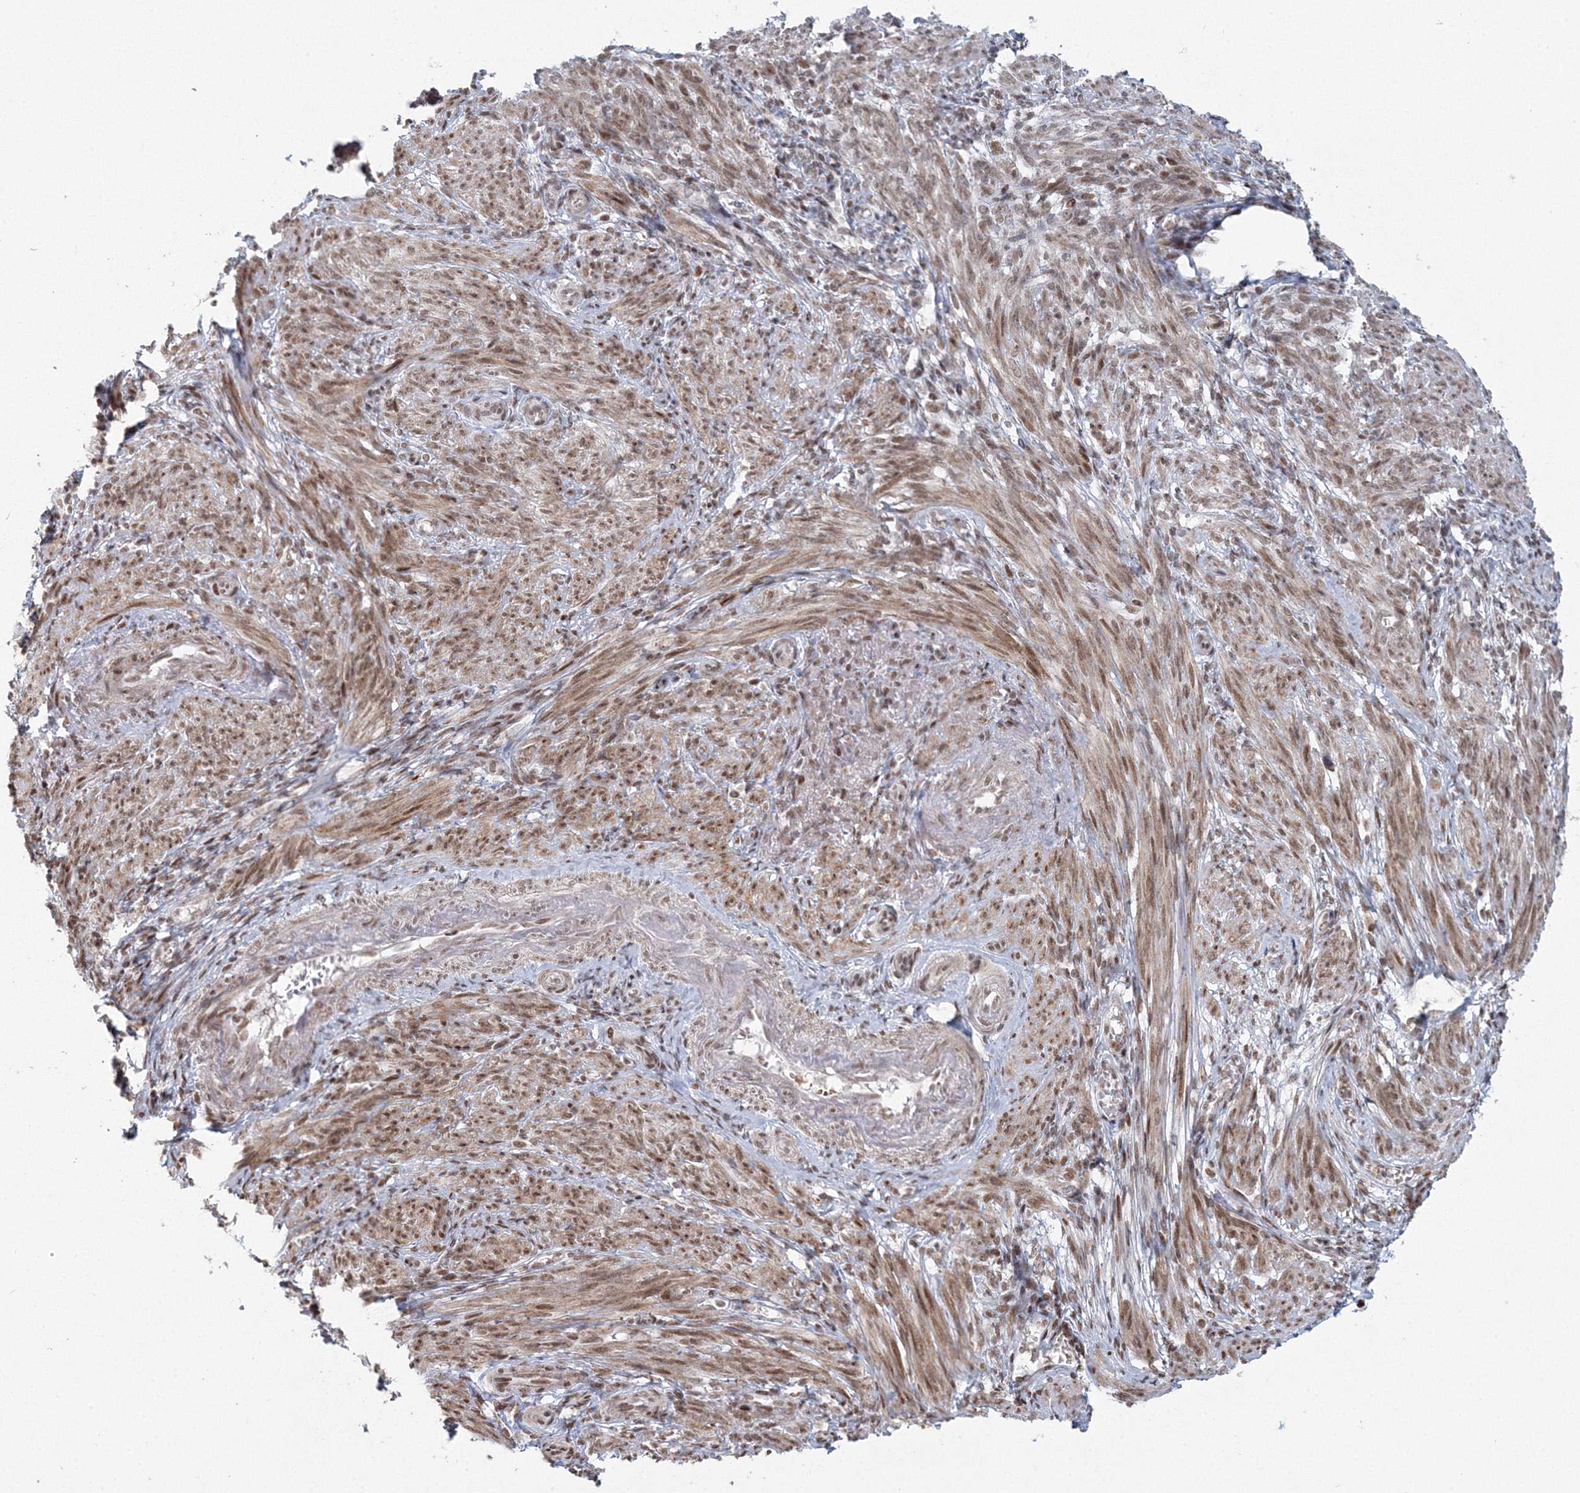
{"staining": {"intensity": "moderate", "quantity": ">75%", "location": "cytoplasmic/membranous,nuclear"}, "tissue": "smooth muscle", "cell_type": "Smooth muscle cells", "image_type": "normal", "snomed": [{"axis": "morphology", "description": "Normal tissue, NOS"}, {"axis": "topography", "description": "Smooth muscle"}], "caption": "Normal smooth muscle exhibits moderate cytoplasmic/membranous,nuclear positivity in approximately >75% of smooth muscle cells (IHC, brightfield microscopy, high magnification)..", "gene": "C3orf33", "patient": {"sex": "female", "age": 39}}